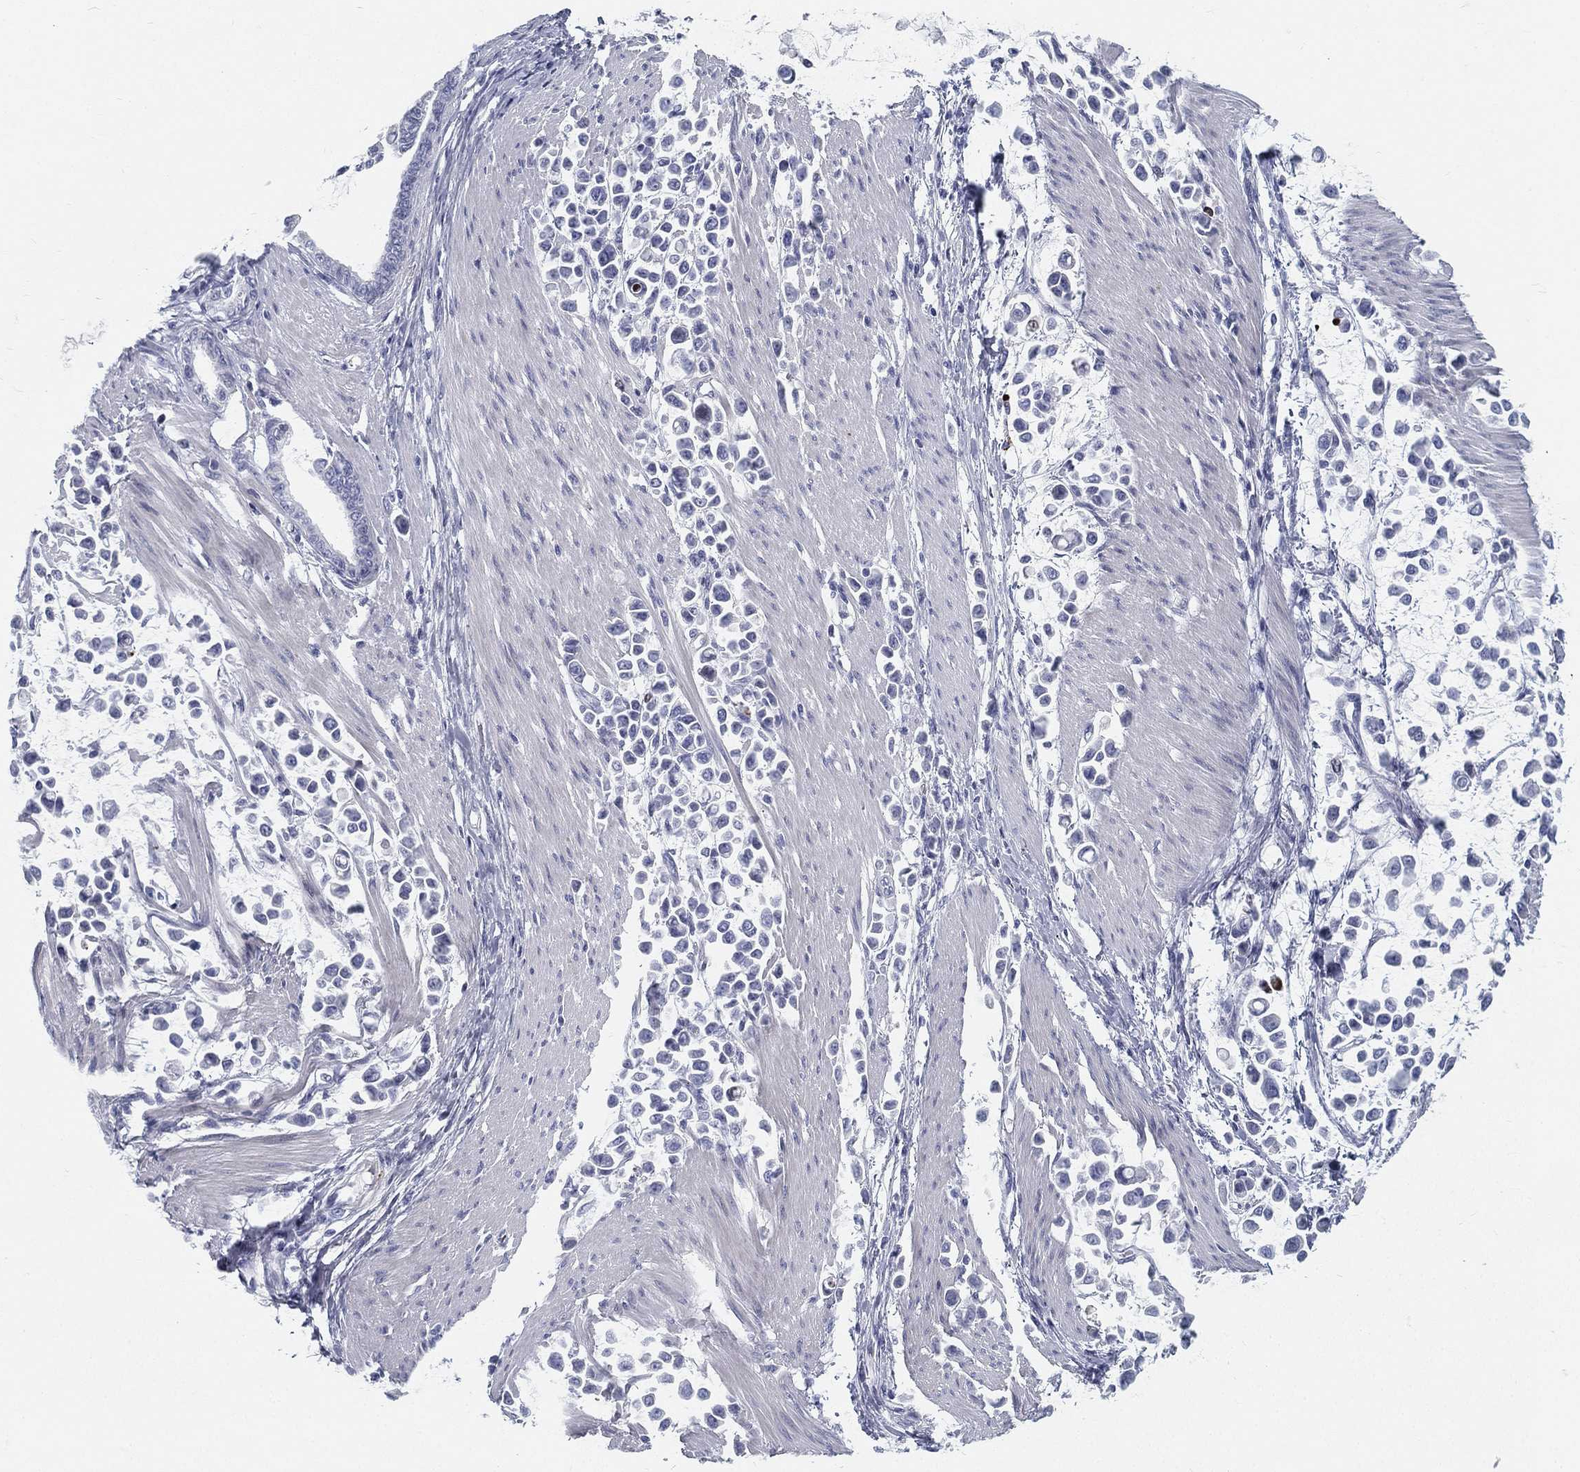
{"staining": {"intensity": "negative", "quantity": "none", "location": "none"}, "tissue": "stomach cancer", "cell_type": "Tumor cells", "image_type": "cancer", "snomed": [{"axis": "morphology", "description": "Adenocarcinoma, NOS"}, {"axis": "topography", "description": "Stomach"}], "caption": "Immunohistochemistry of human stomach cancer demonstrates no positivity in tumor cells.", "gene": "SPPL2C", "patient": {"sex": "male", "age": 82}}